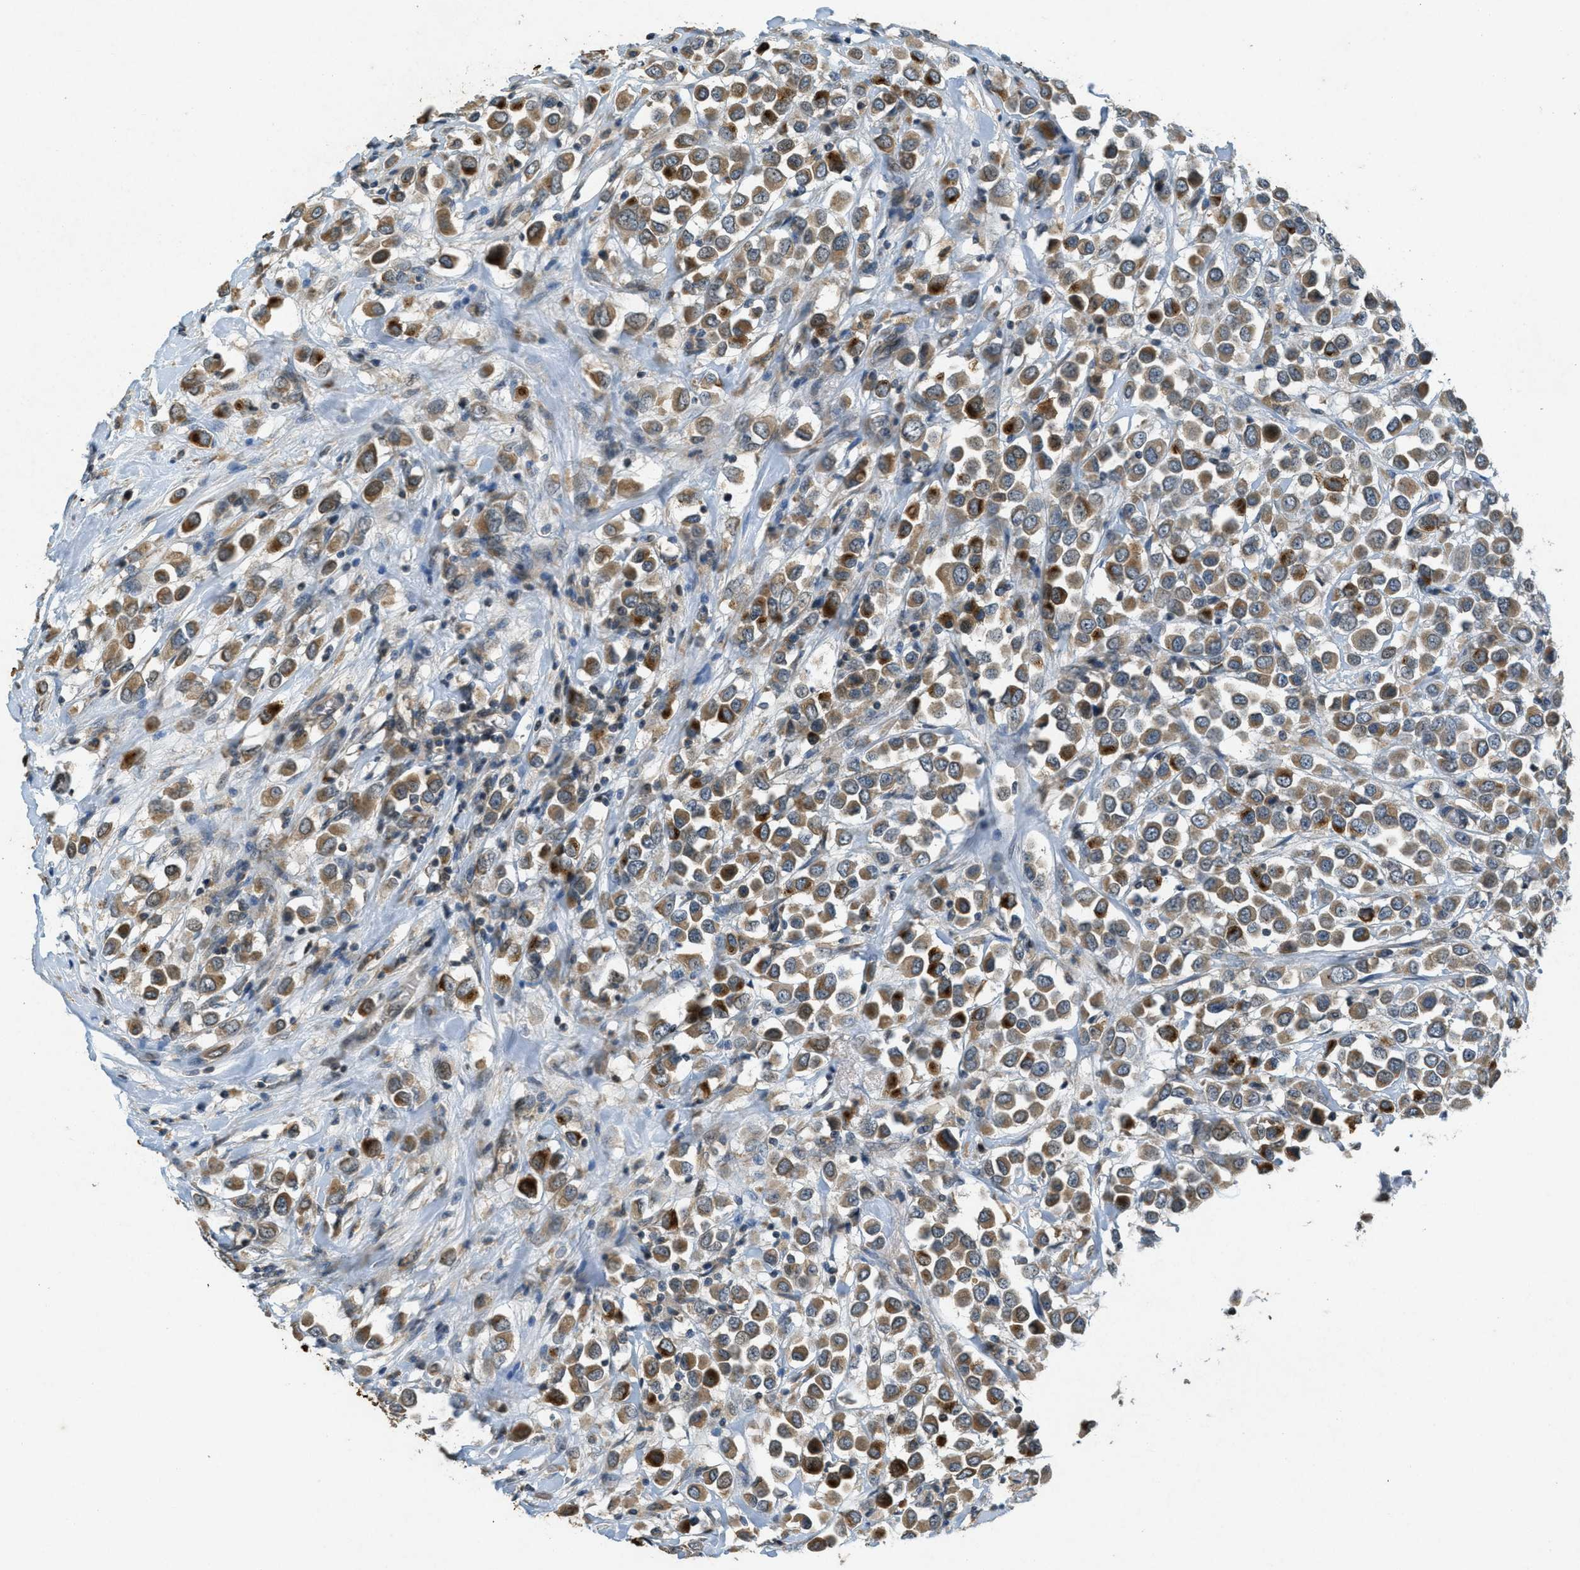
{"staining": {"intensity": "moderate", "quantity": ">75%", "location": "cytoplasmic/membranous"}, "tissue": "breast cancer", "cell_type": "Tumor cells", "image_type": "cancer", "snomed": [{"axis": "morphology", "description": "Duct carcinoma"}, {"axis": "topography", "description": "Breast"}], "caption": "Breast cancer was stained to show a protein in brown. There is medium levels of moderate cytoplasmic/membranous positivity in approximately >75% of tumor cells. The staining is performed using DAB brown chromogen to label protein expression. The nuclei are counter-stained blue using hematoxylin.", "gene": "PPP1R15A", "patient": {"sex": "female", "age": 61}}